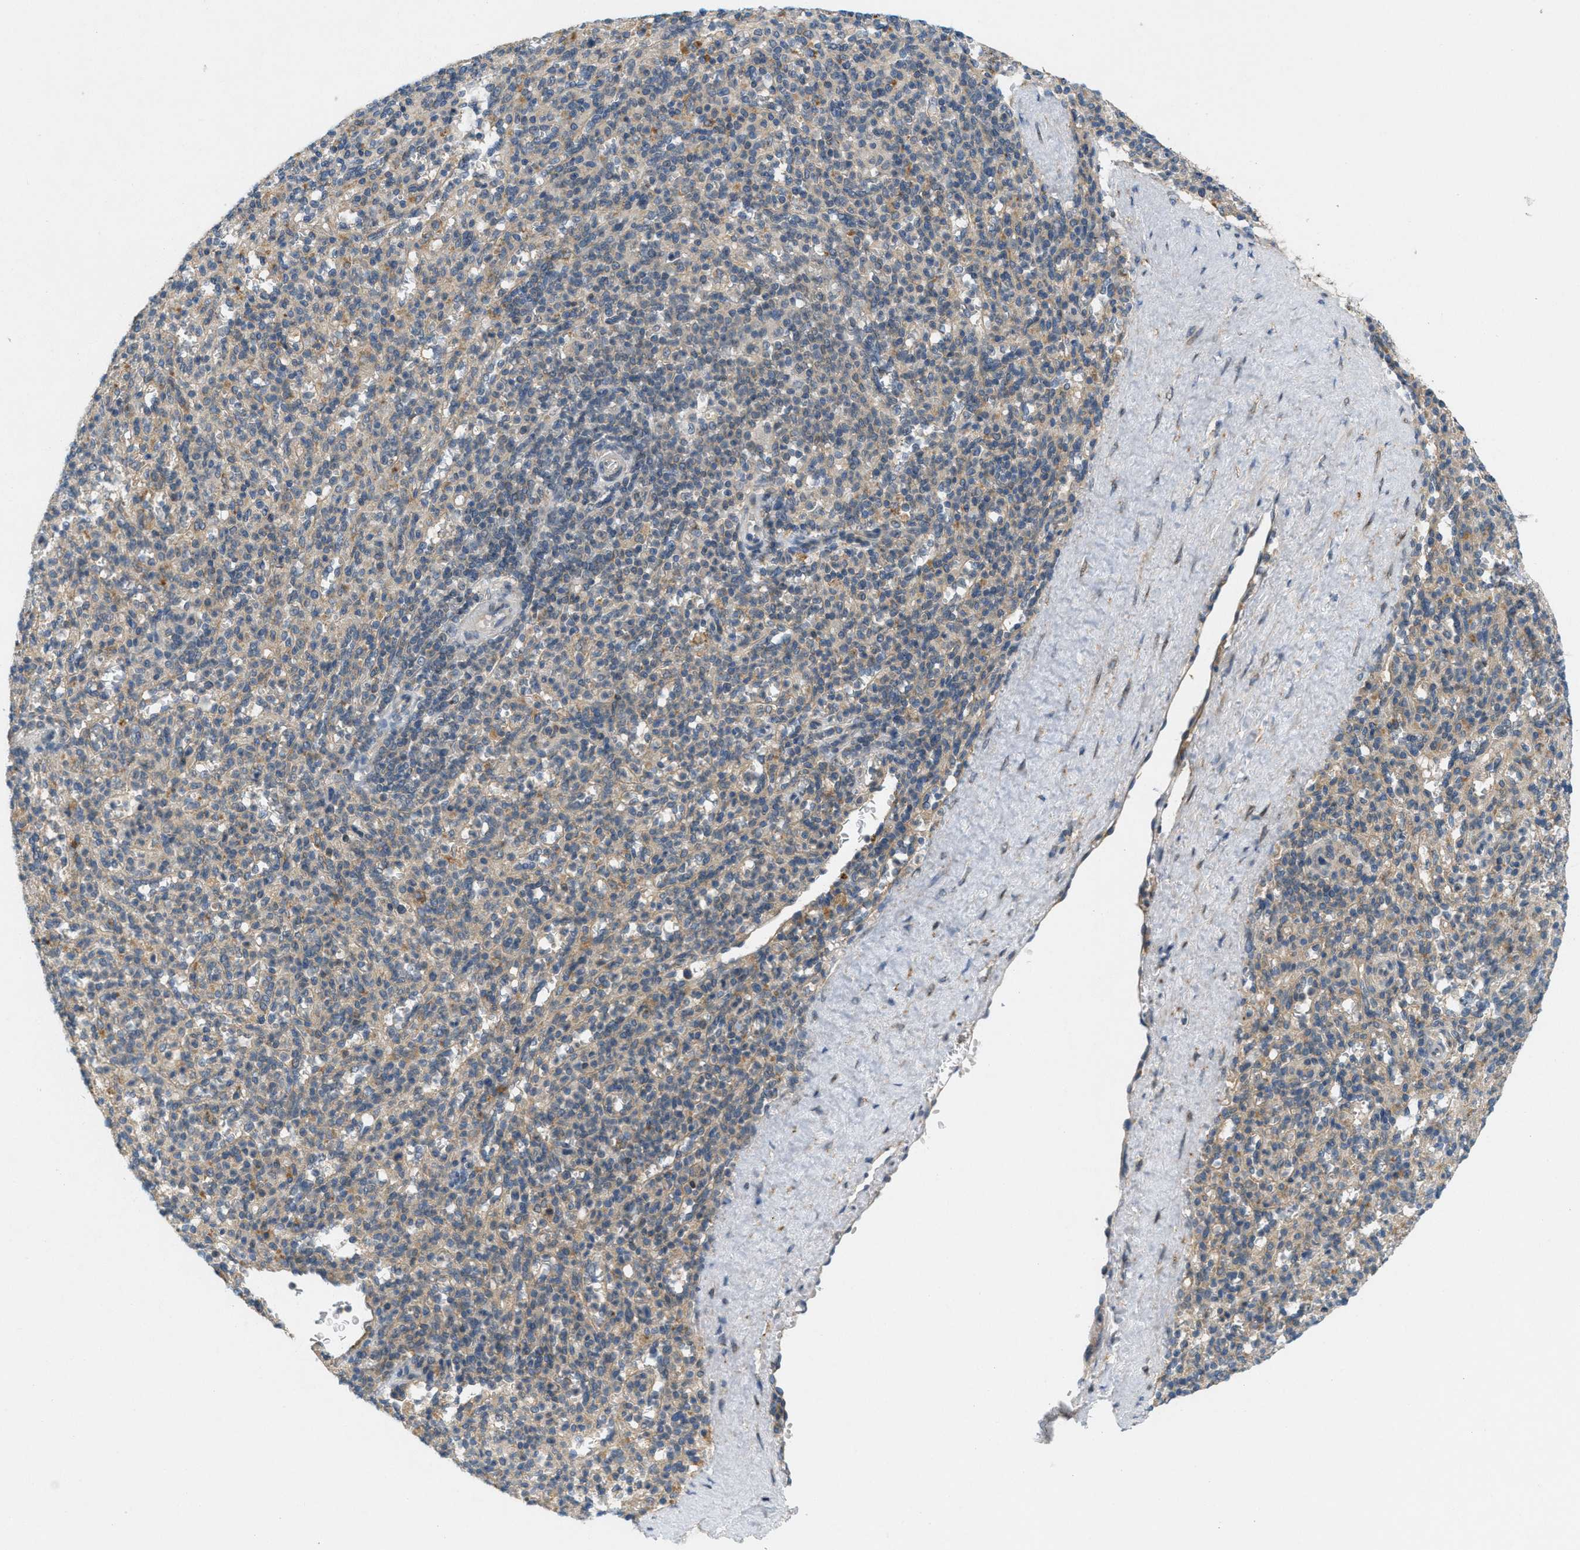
{"staining": {"intensity": "weak", "quantity": "25%-75%", "location": "cytoplasmic/membranous"}, "tissue": "spleen", "cell_type": "Cells in red pulp", "image_type": "normal", "snomed": [{"axis": "morphology", "description": "Normal tissue, NOS"}, {"axis": "topography", "description": "Spleen"}], "caption": "Immunohistochemical staining of normal spleen displays low levels of weak cytoplasmic/membranous positivity in approximately 25%-75% of cells in red pulp.", "gene": "SIGMAR1", "patient": {"sex": "male", "age": 36}}